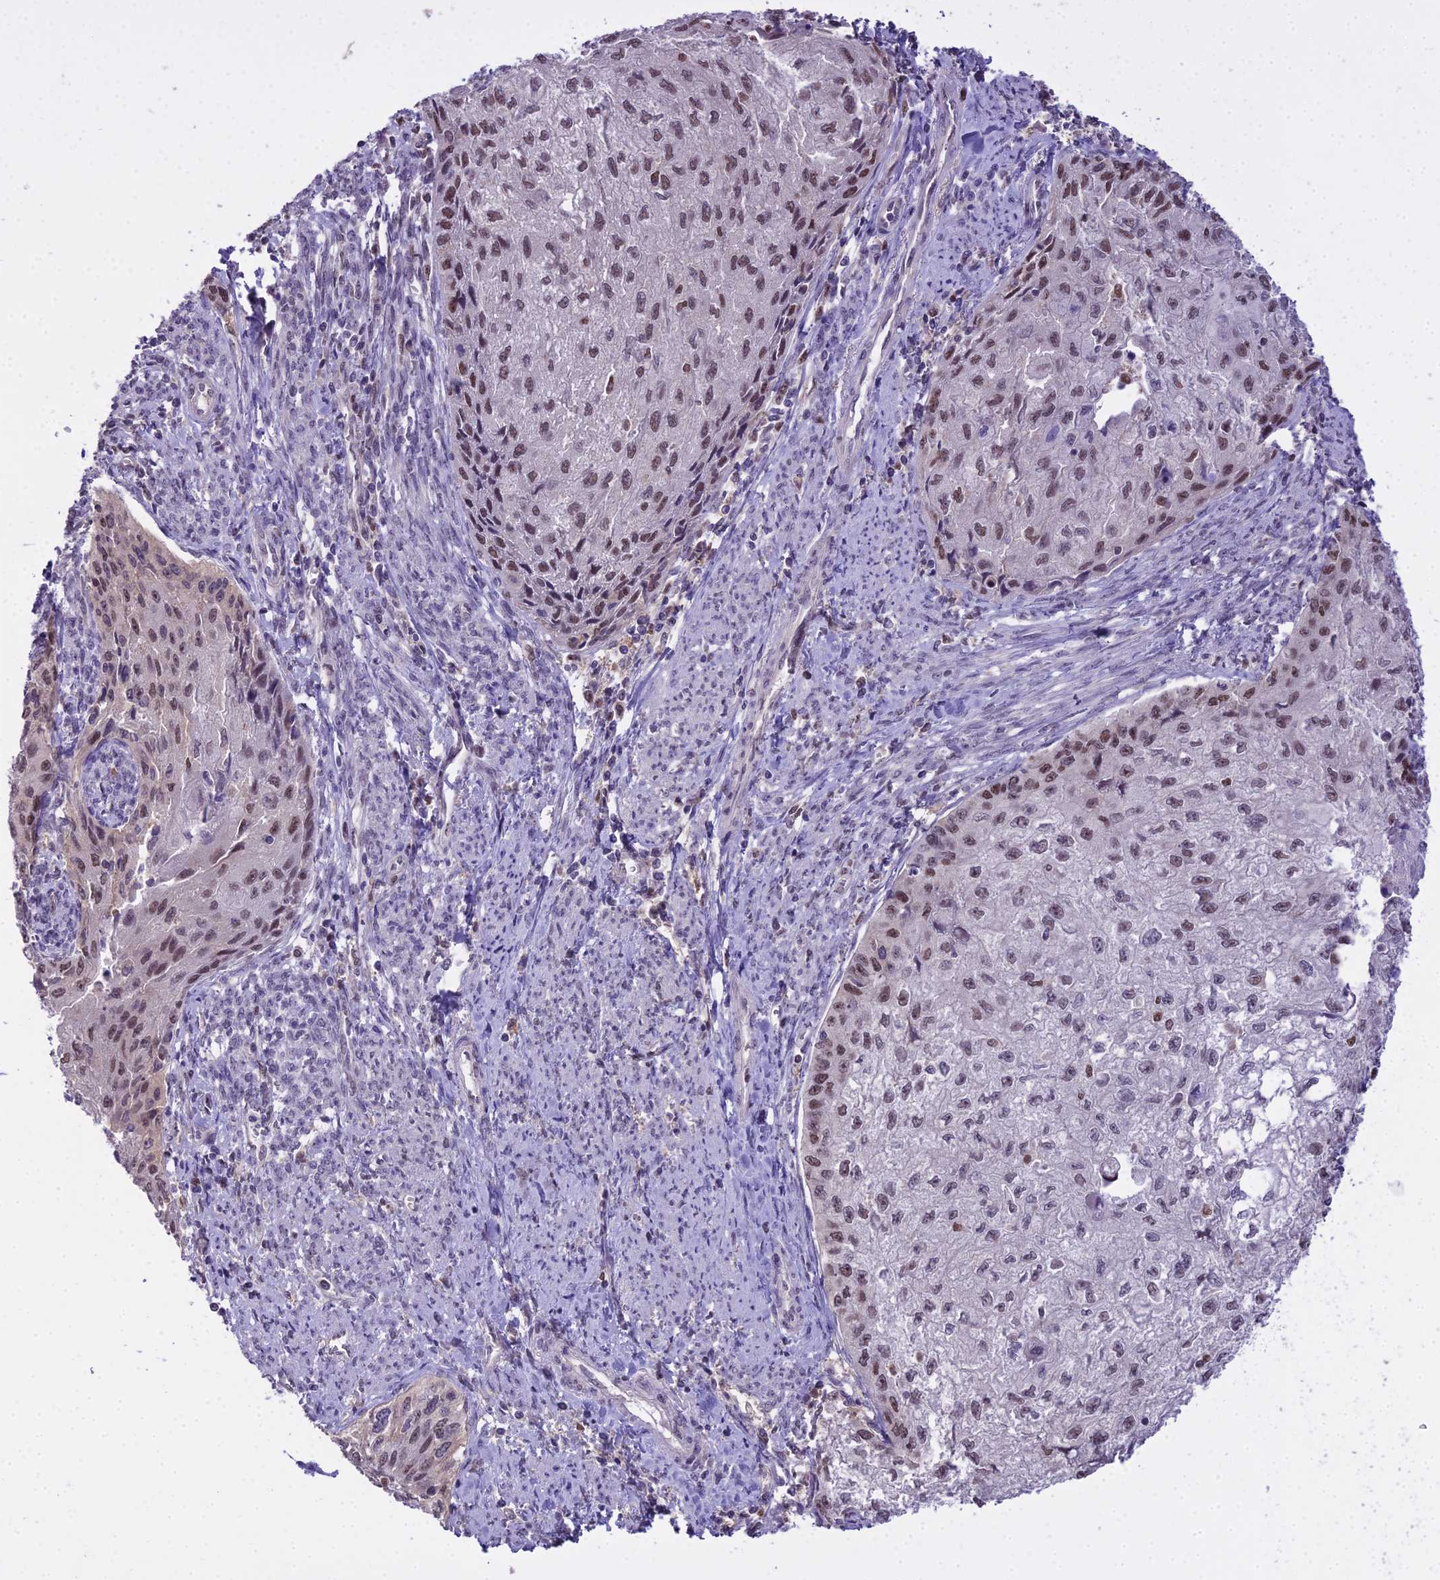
{"staining": {"intensity": "moderate", "quantity": ">75%", "location": "nuclear"}, "tissue": "cervical cancer", "cell_type": "Tumor cells", "image_type": "cancer", "snomed": [{"axis": "morphology", "description": "Squamous cell carcinoma, NOS"}, {"axis": "topography", "description": "Cervix"}], "caption": "Brown immunohistochemical staining in cervical cancer (squamous cell carcinoma) exhibits moderate nuclear expression in about >75% of tumor cells.", "gene": "MAT2A", "patient": {"sex": "female", "age": 67}}